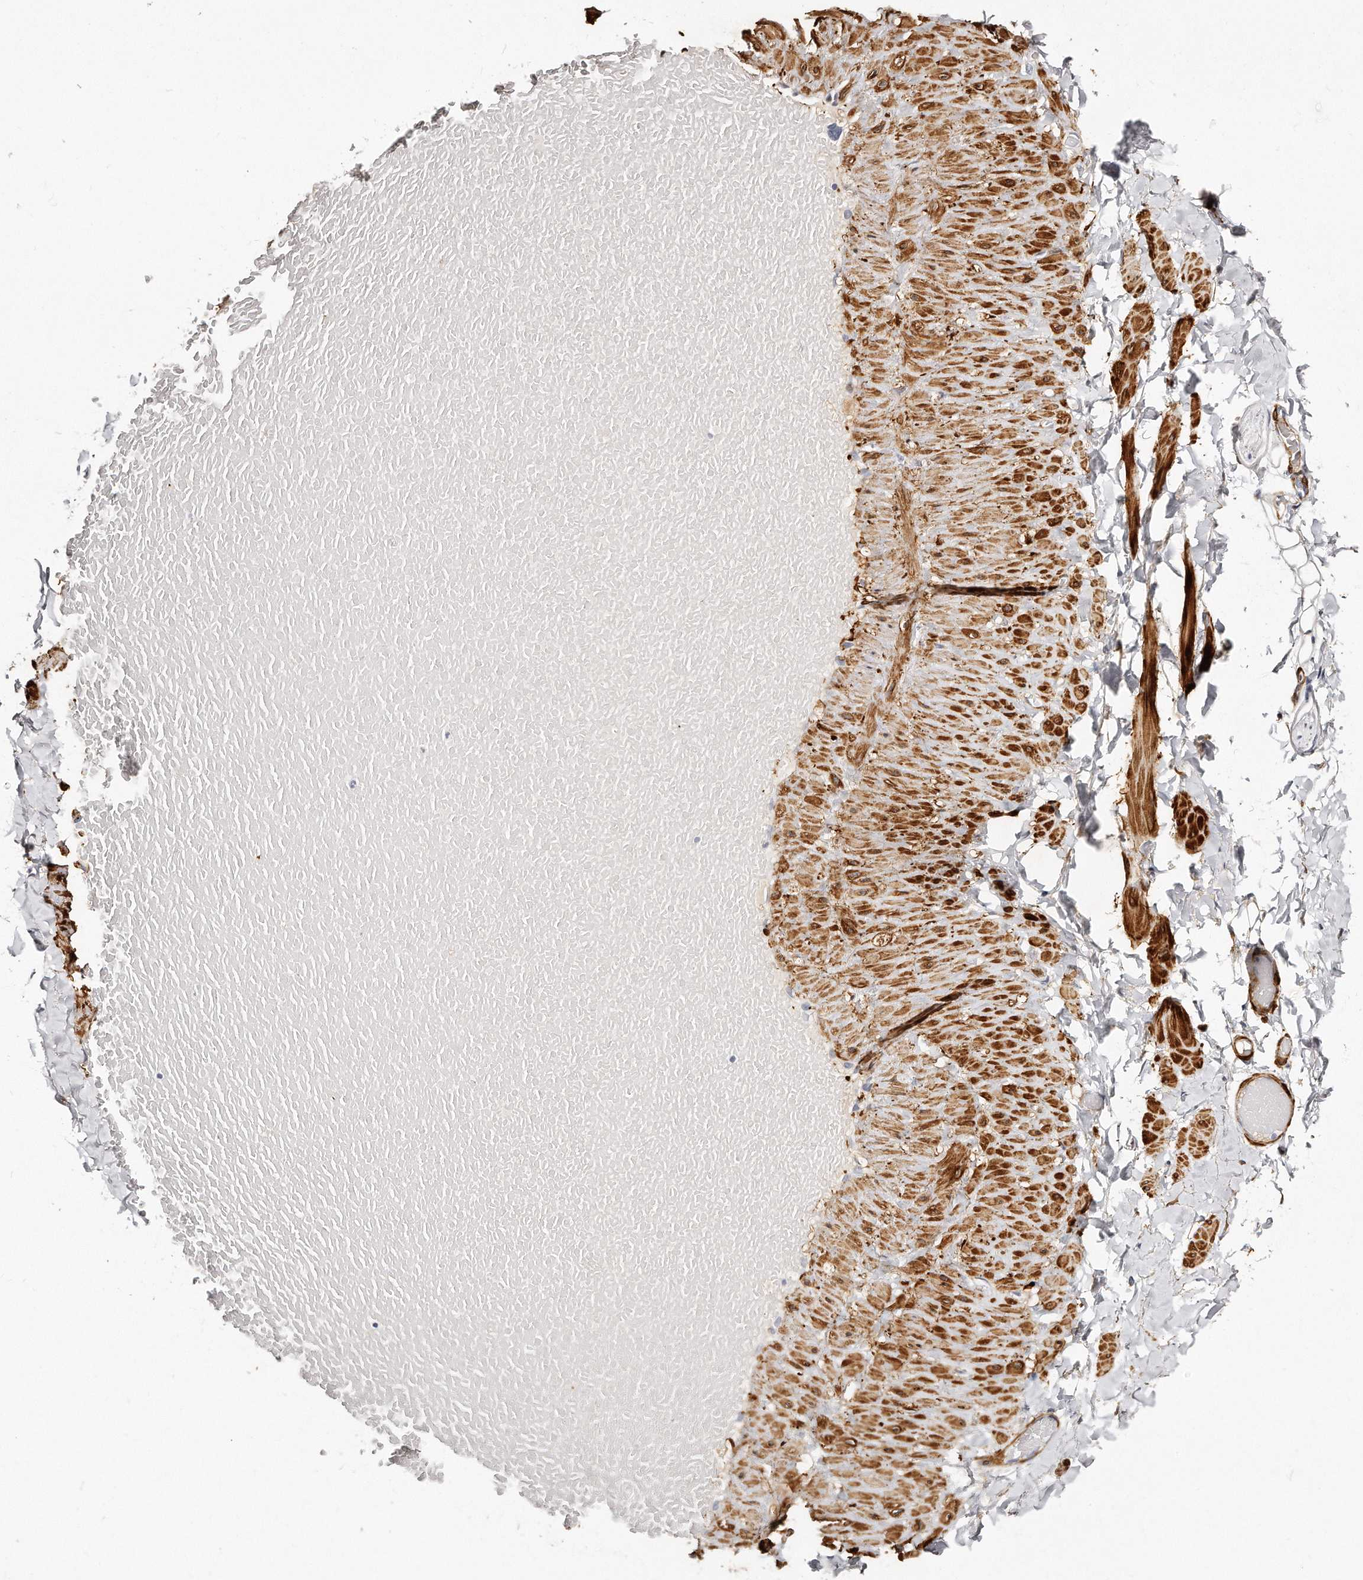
{"staining": {"intensity": "negative", "quantity": "none", "location": "none"}, "tissue": "adipose tissue", "cell_type": "Adipocytes", "image_type": "normal", "snomed": [{"axis": "morphology", "description": "Normal tissue, NOS"}, {"axis": "topography", "description": "Adipose tissue"}, {"axis": "topography", "description": "Vascular tissue"}, {"axis": "topography", "description": "Peripheral nerve tissue"}], "caption": "This is a image of IHC staining of normal adipose tissue, which shows no expression in adipocytes.", "gene": "LMOD1", "patient": {"sex": "male", "age": 25}}